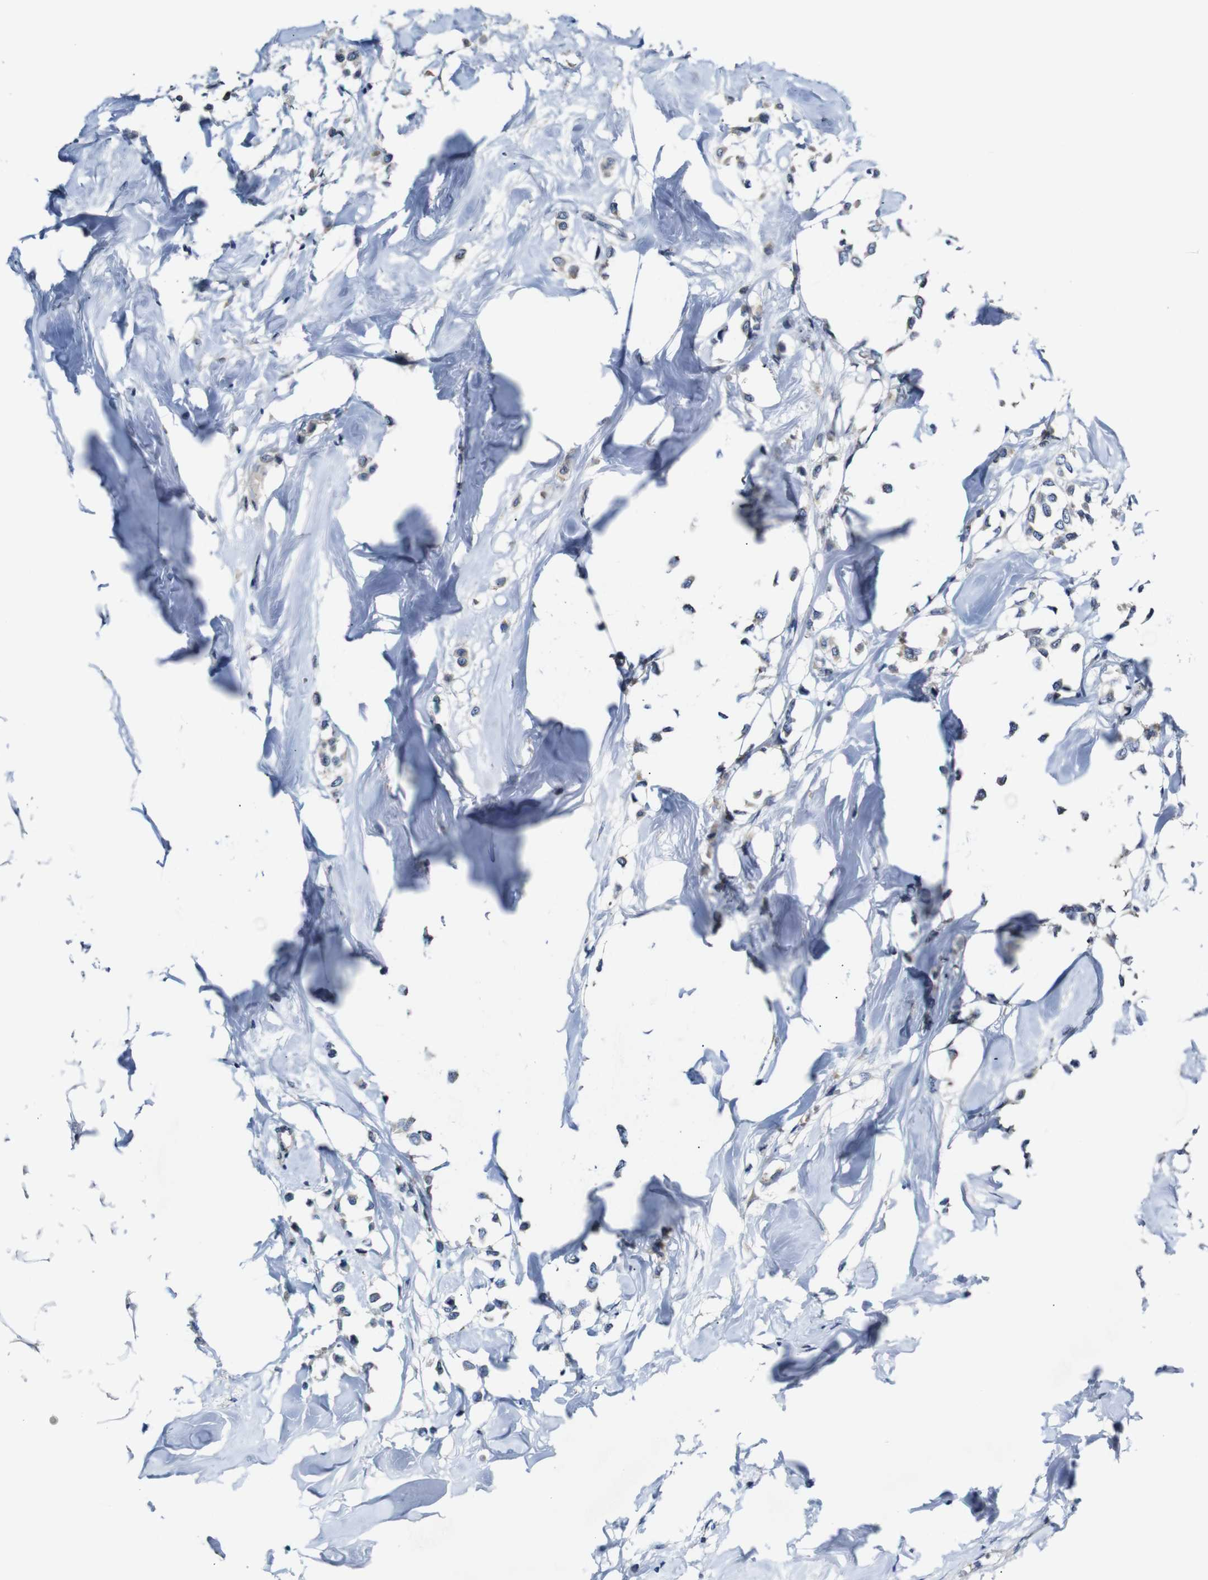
{"staining": {"intensity": "weak", "quantity": ">75%", "location": "cytoplasmic/membranous"}, "tissue": "breast cancer", "cell_type": "Tumor cells", "image_type": "cancer", "snomed": [{"axis": "morphology", "description": "Lobular carcinoma"}, {"axis": "topography", "description": "Breast"}], "caption": "Breast cancer (lobular carcinoma) tissue exhibits weak cytoplasmic/membranous expression in approximately >75% of tumor cells, visualized by immunohistochemistry.", "gene": "TBC1D32", "patient": {"sex": "female", "age": 51}}